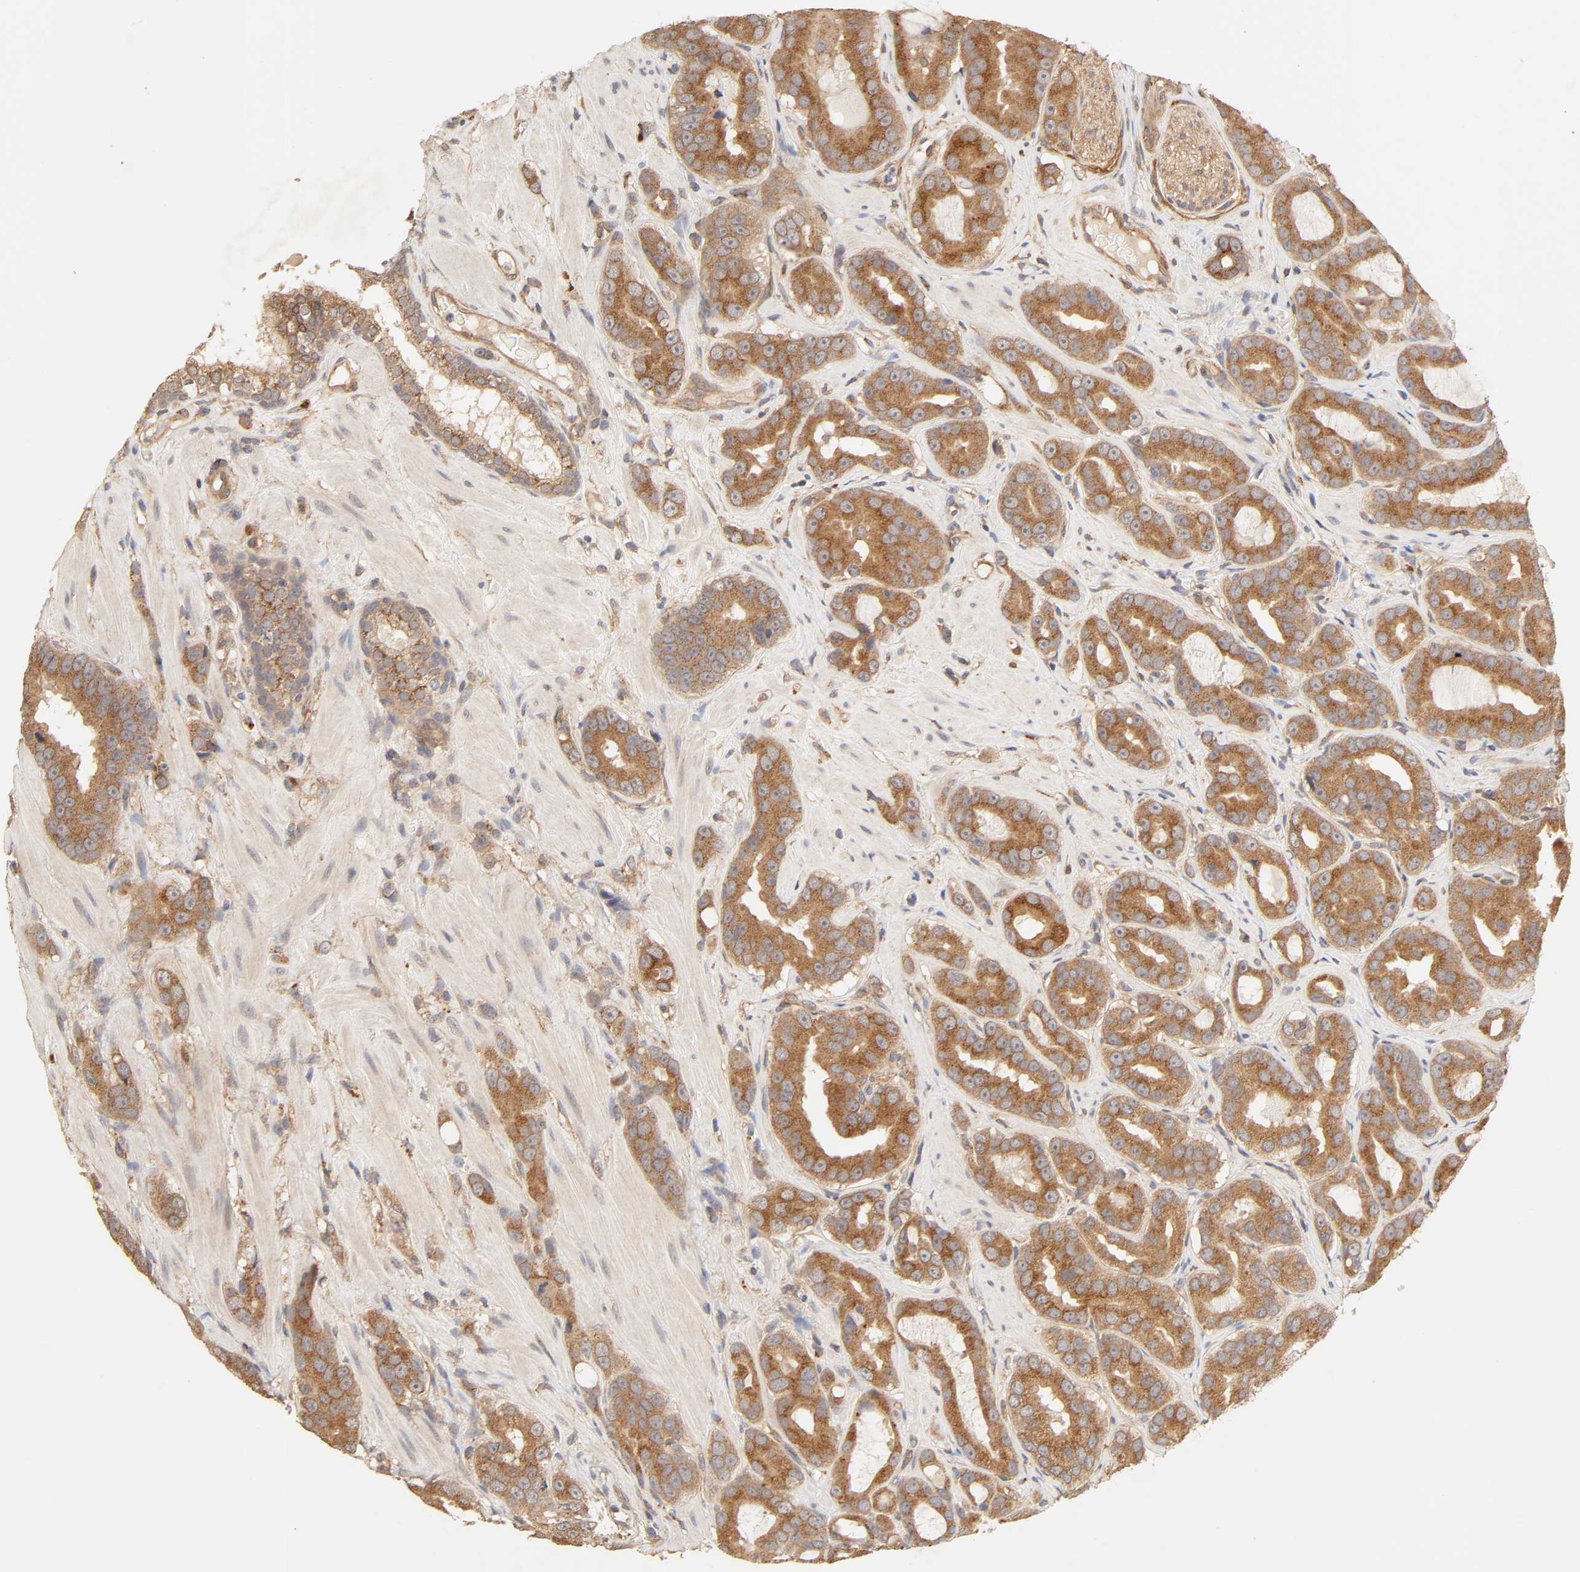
{"staining": {"intensity": "strong", "quantity": ">75%", "location": "cytoplasmic/membranous"}, "tissue": "prostate cancer", "cell_type": "Tumor cells", "image_type": "cancer", "snomed": [{"axis": "morphology", "description": "Adenocarcinoma, Low grade"}, {"axis": "topography", "description": "Prostate"}], "caption": "A high-resolution micrograph shows IHC staining of prostate cancer (low-grade adenocarcinoma), which demonstrates strong cytoplasmic/membranous expression in approximately >75% of tumor cells. (DAB (3,3'-diaminobenzidine) = brown stain, brightfield microscopy at high magnification).", "gene": "EPS8", "patient": {"sex": "male", "age": 59}}